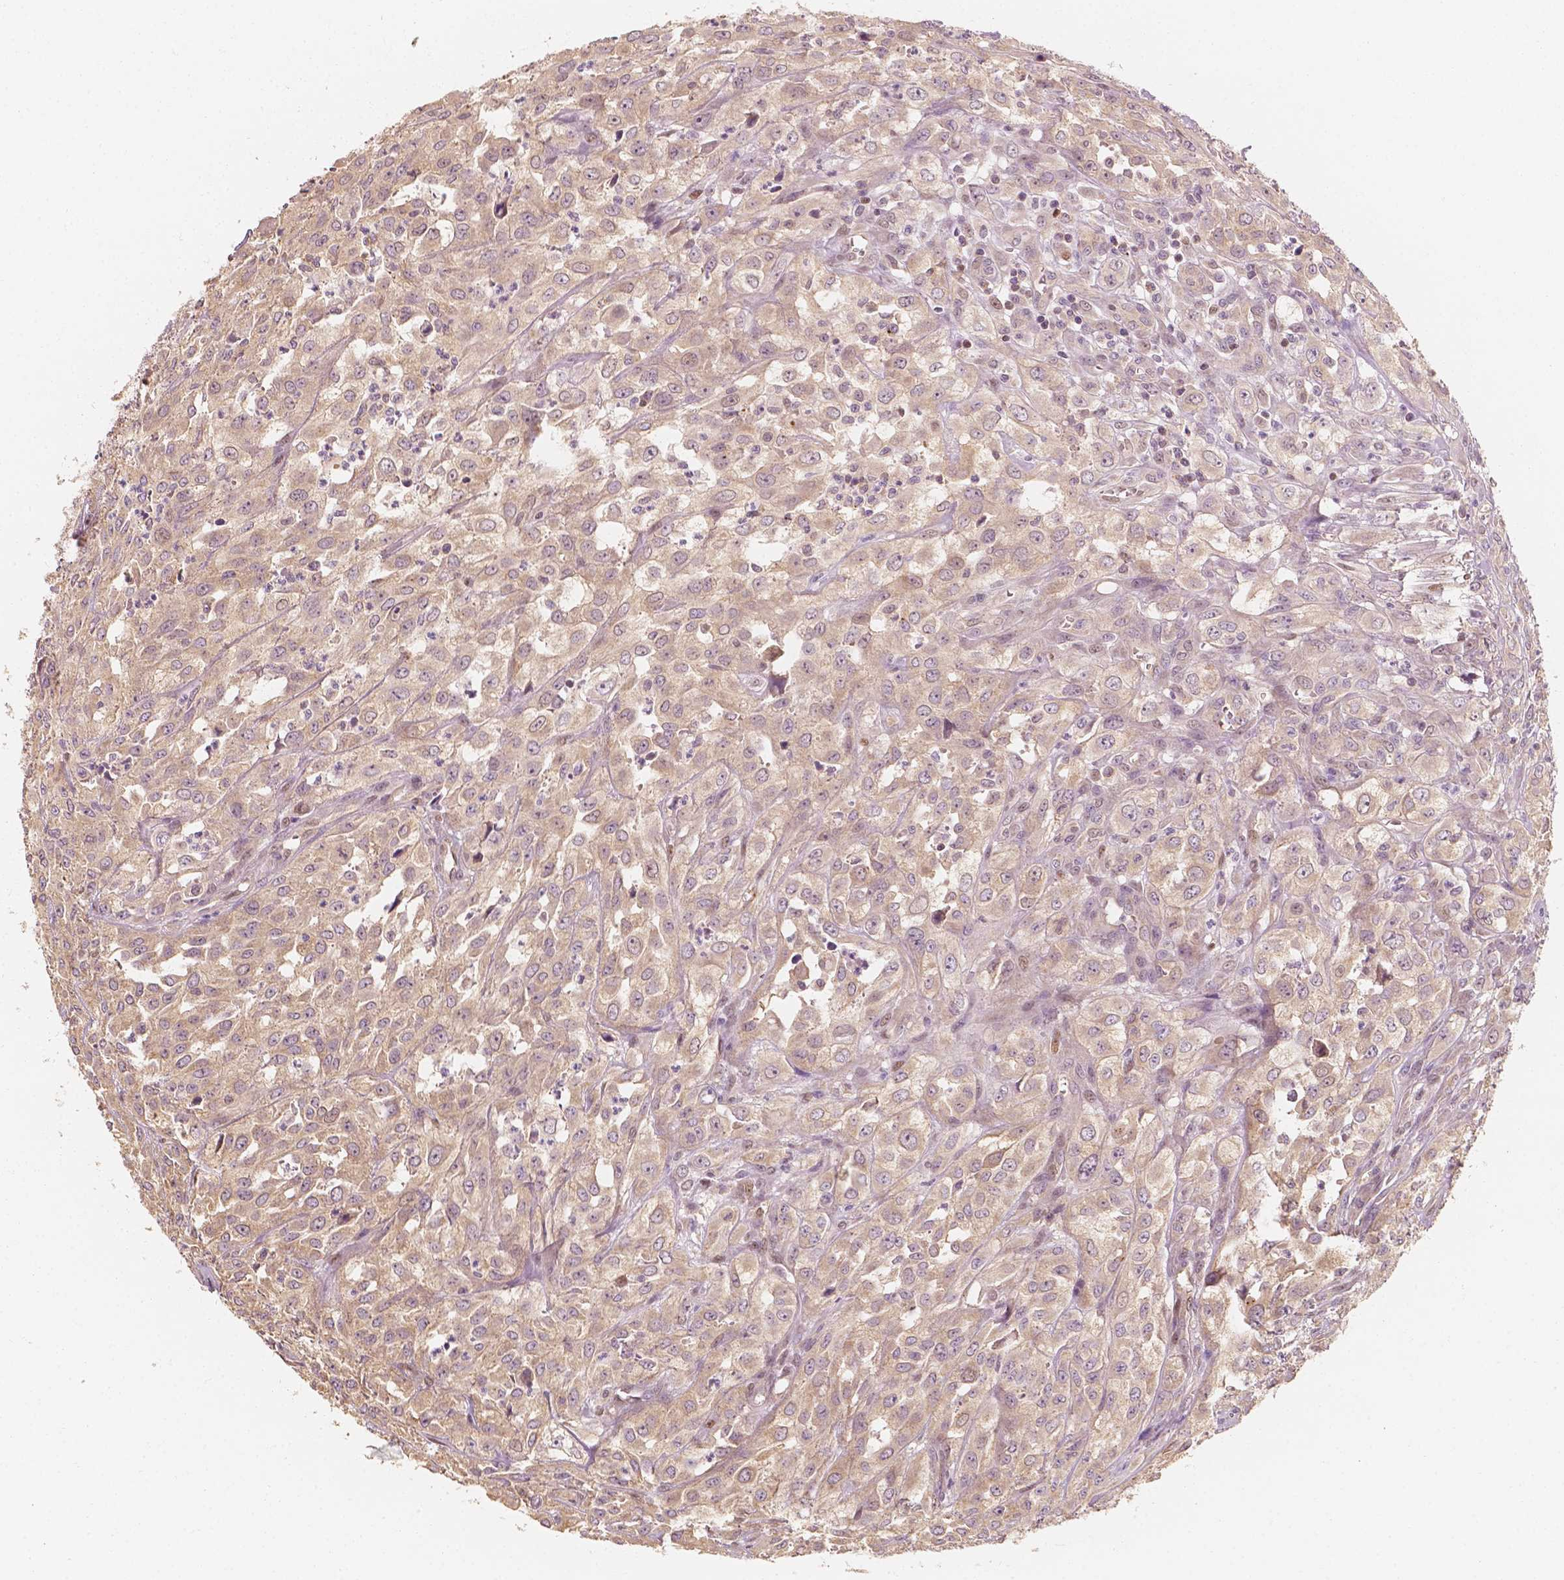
{"staining": {"intensity": "weak", "quantity": "25%-75%", "location": "cytoplasmic/membranous"}, "tissue": "urothelial cancer", "cell_type": "Tumor cells", "image_type": "cancer", "snomed": [{"axis": "morphology", "description": "Urothelial carcinoma, High grade"}, {"axis": "topography", "description": "Urinary bladder"}], "caption": "The photomicrograph demonstrates immunohistochemical staining of high-grade urothelial carcinoma. There is weak cytoplasmic/membranous positivity is appreciated in approximately 25%-75% of tumor cells. The protein is stained brown, and the nuclei are stained in blue (DAB IHC with brightfield microscopy, high magnification).", "gene": "TBC1D17", "patient": {"sex": "male", "age": 67}}